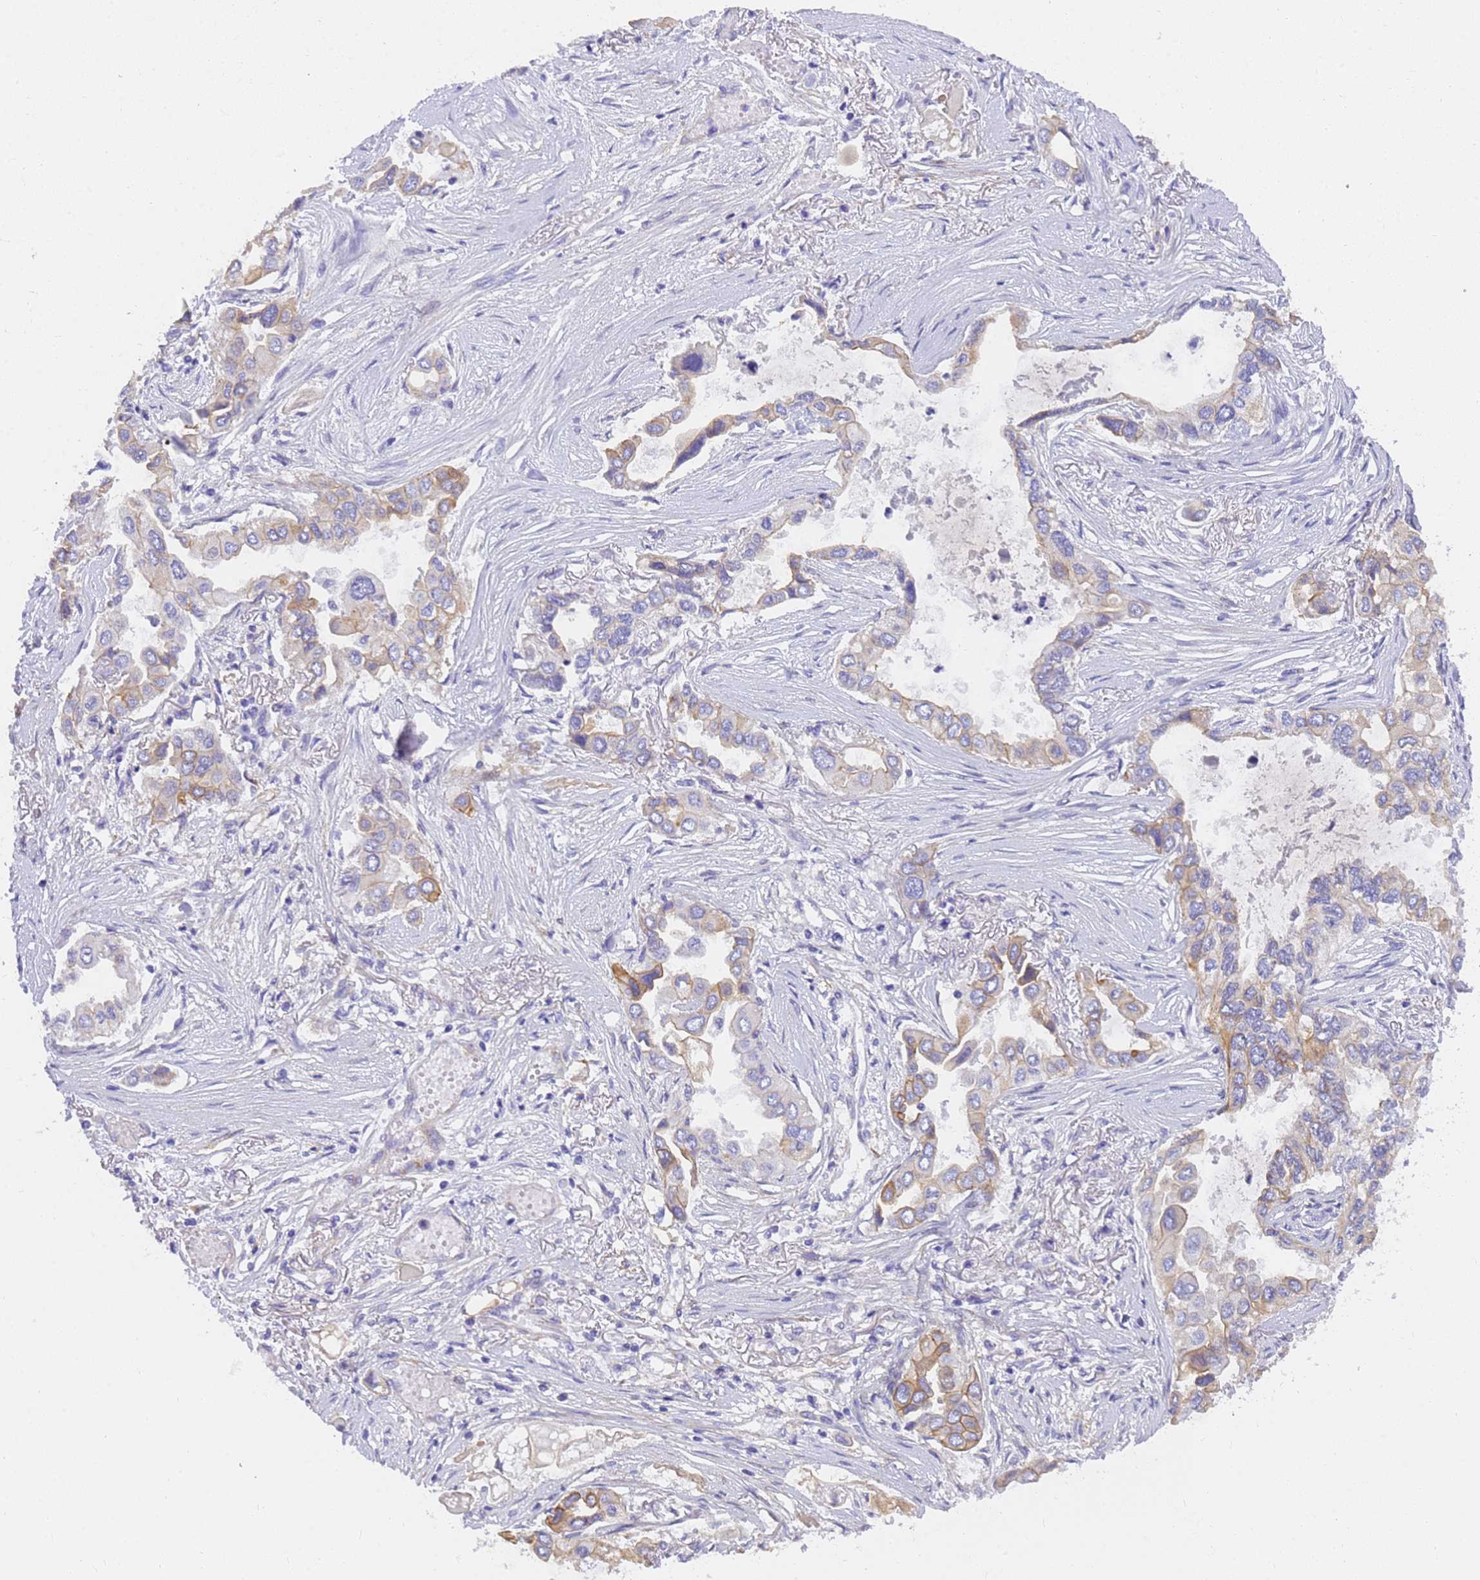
{"staining": {"intensity": "moderate", "quantity": "<25%", "location": "cytoplasmic/membranous"}, "tissue": "lung cancer", "cell_type": "Tumor cells", "image_type": "cancer", "snomed": [{"axis": "morphology", "description": "Adenocarcinoma, NOS"}, {"axis": "topography", "description": "Lung"}], "caption": "The image shows staining of lung cancer (adenocarcinoma), revealing moderate cytoplasmic/membranous protein positivity (brown color) within tumor cells.", "gene": "MVB12A", "patient": {"sex": "female", "age": 76}}